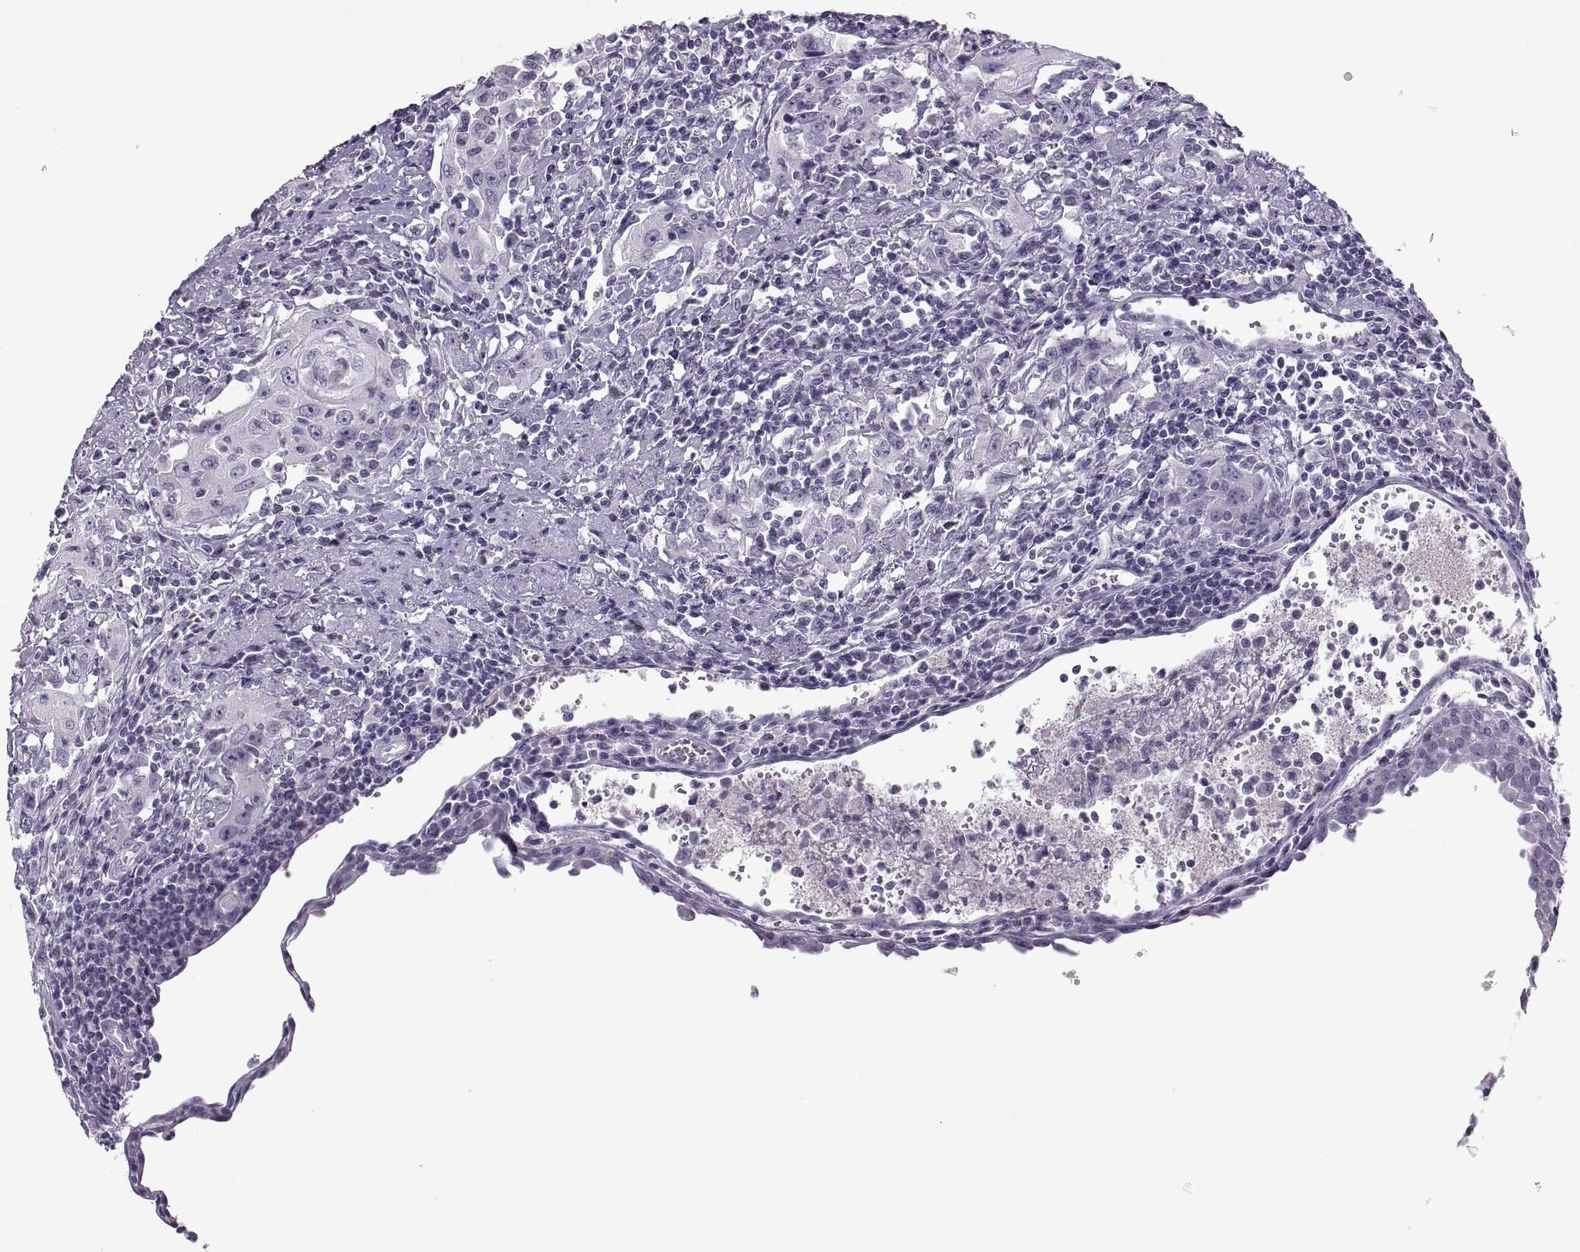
{"staining": {"intensity": "negative", "quantity": "none", "location": "none"}, "tissue": "urothelial cancer", "cell_type": "Tumor cells", "image_type": "cancer", "snomed": [{"axis": "morphology", "description": "Urothelial carcinoma, High grade"}, {"axis": "topography", "description": "Urinary bladder"}], "caption": "Urothelial carcinoma (high-grade) was stained to show a protein in brown. There is no significant positivity in tumor cells.", "gene": "C3orf22", "patient": {"sex": "female", "age": 85}}